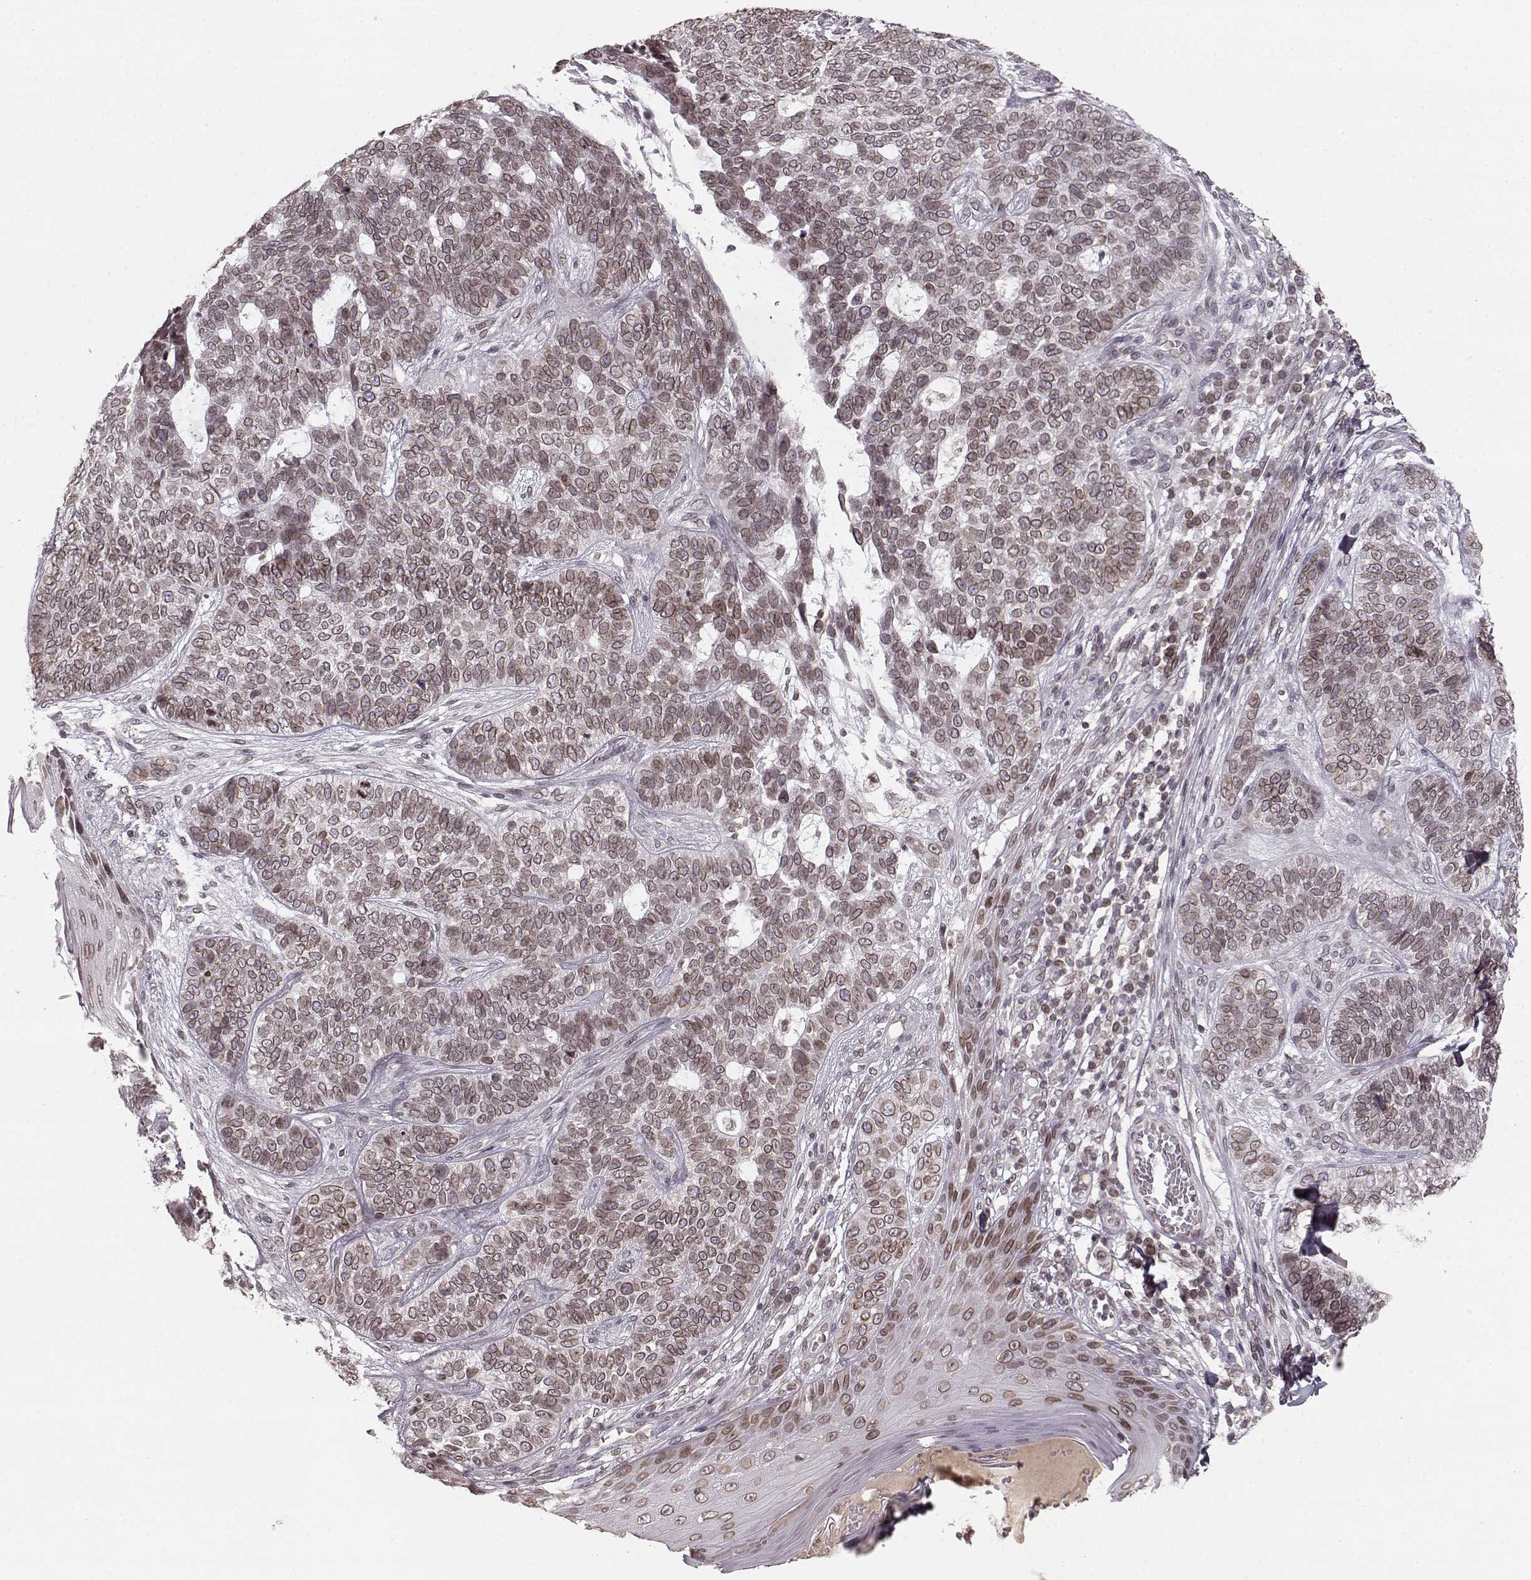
{"staining": {"intensity": "moderate", "quantity": ">75%", "location": "cytoplasmic/membranous,nuclear"}, "tissue": "skin cancer", "cell_type": "Tumor cells", "image_type": "cancer", "snomed": [{"axis": "morphology", "description": "Basal cell carcinoma"}, {"axis": "topography", "description": "Skin"}], "caption": "Basal cell carcinoma (skin) stained for a protein demonstrates moderate cytoplasmic/membranous and nuclear positivity in tumor cells.", "gene": "DCAF12", "patient": {"sex": "female", "age": 69}}